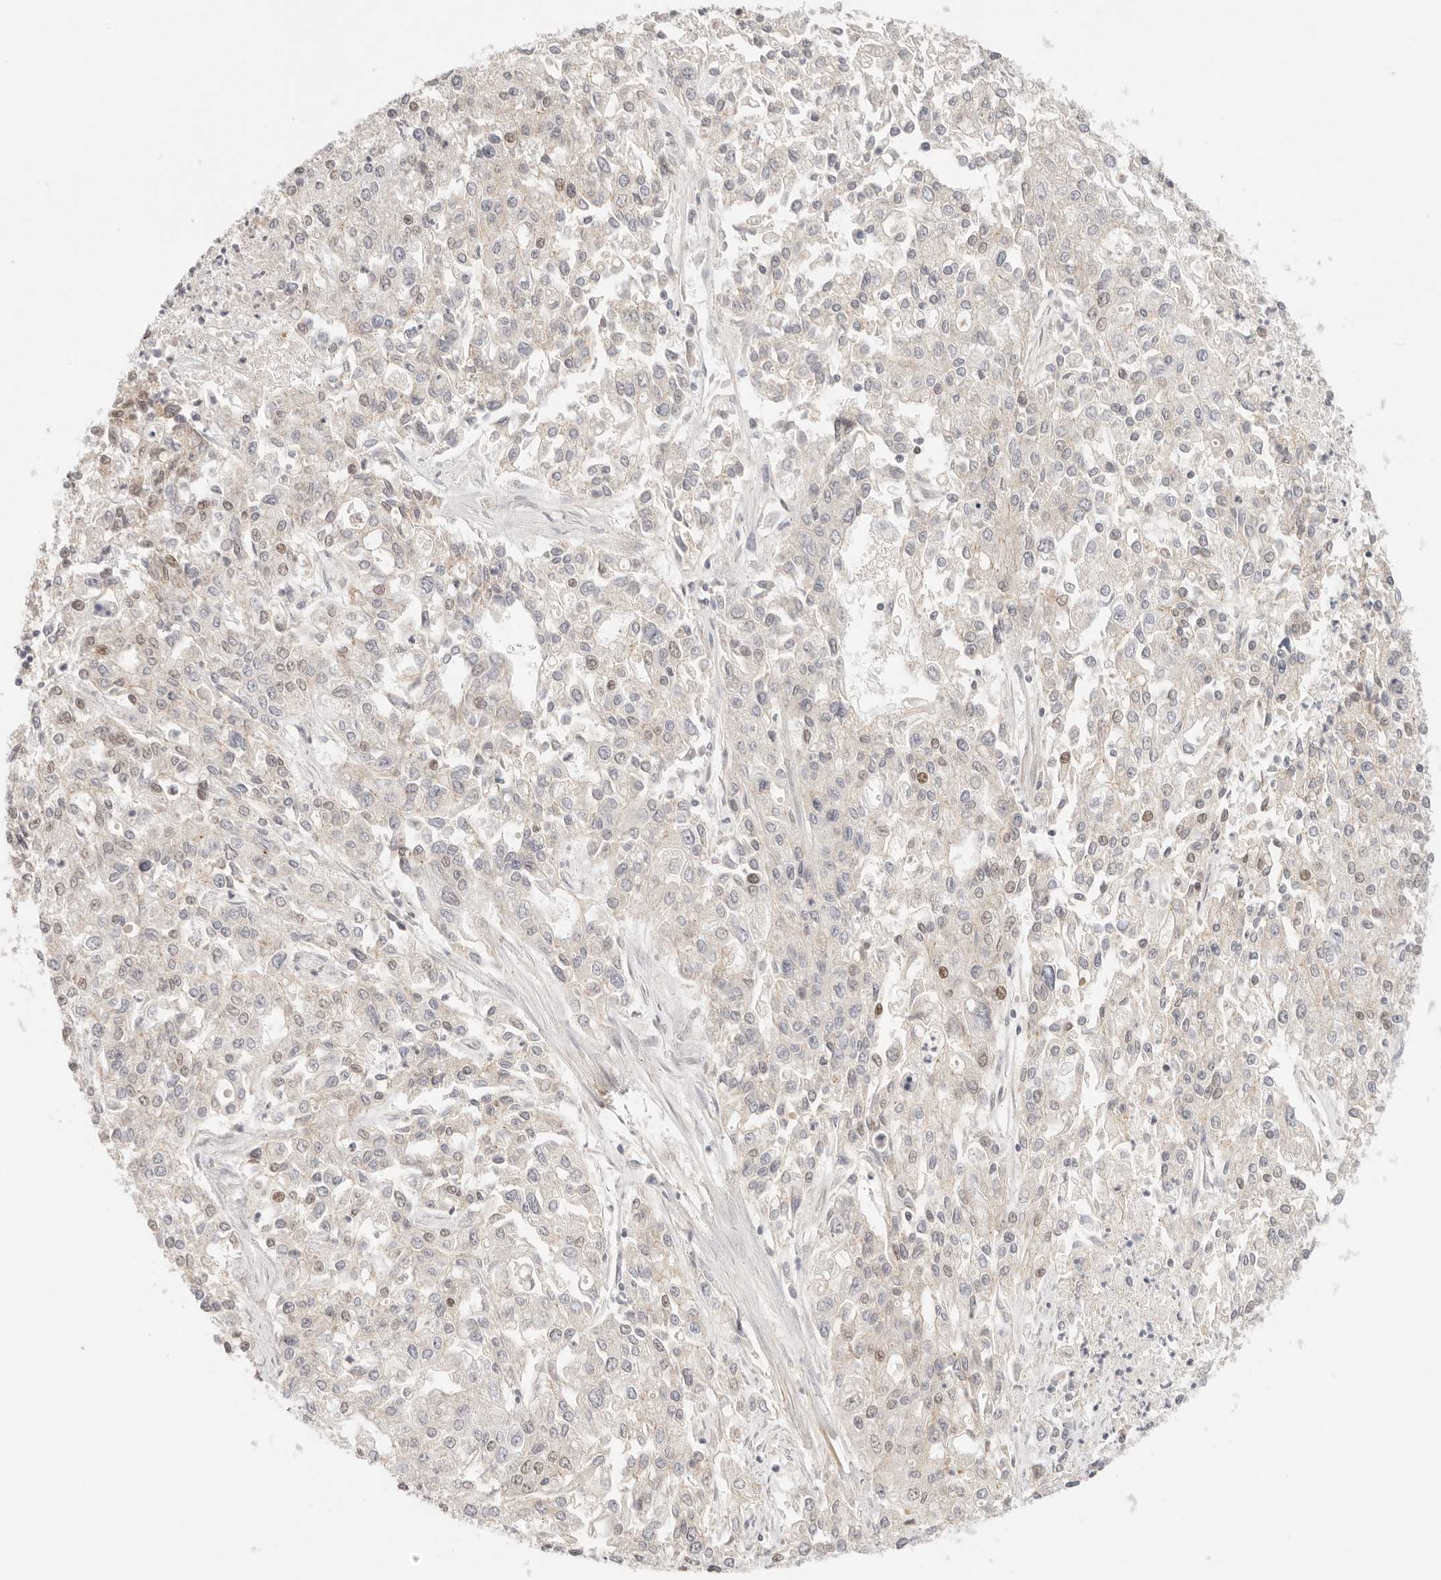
{"staining": {"intensity": "moderate", "quantity": "<25%", "location": "nuclear"}, "tissue": "endometrial cancer", "cell_type": "Tumor cells", "image_type": "cancer", "snomed": [{"axis": "morphology", "description": "Adenocarcinoma, NOS"}, {"axis": "topography", "description": "Endometrium"}], "caption": "Immunohistochemistry (IHC) histopathology image of human endometrial adenocarcinoma stained for a protein (brown), which displays low levels of moderate nuclear staining in about <25% of tumor cells.", "gene": "HOXC5", "patient": {"sex": "female", "age": 49}}